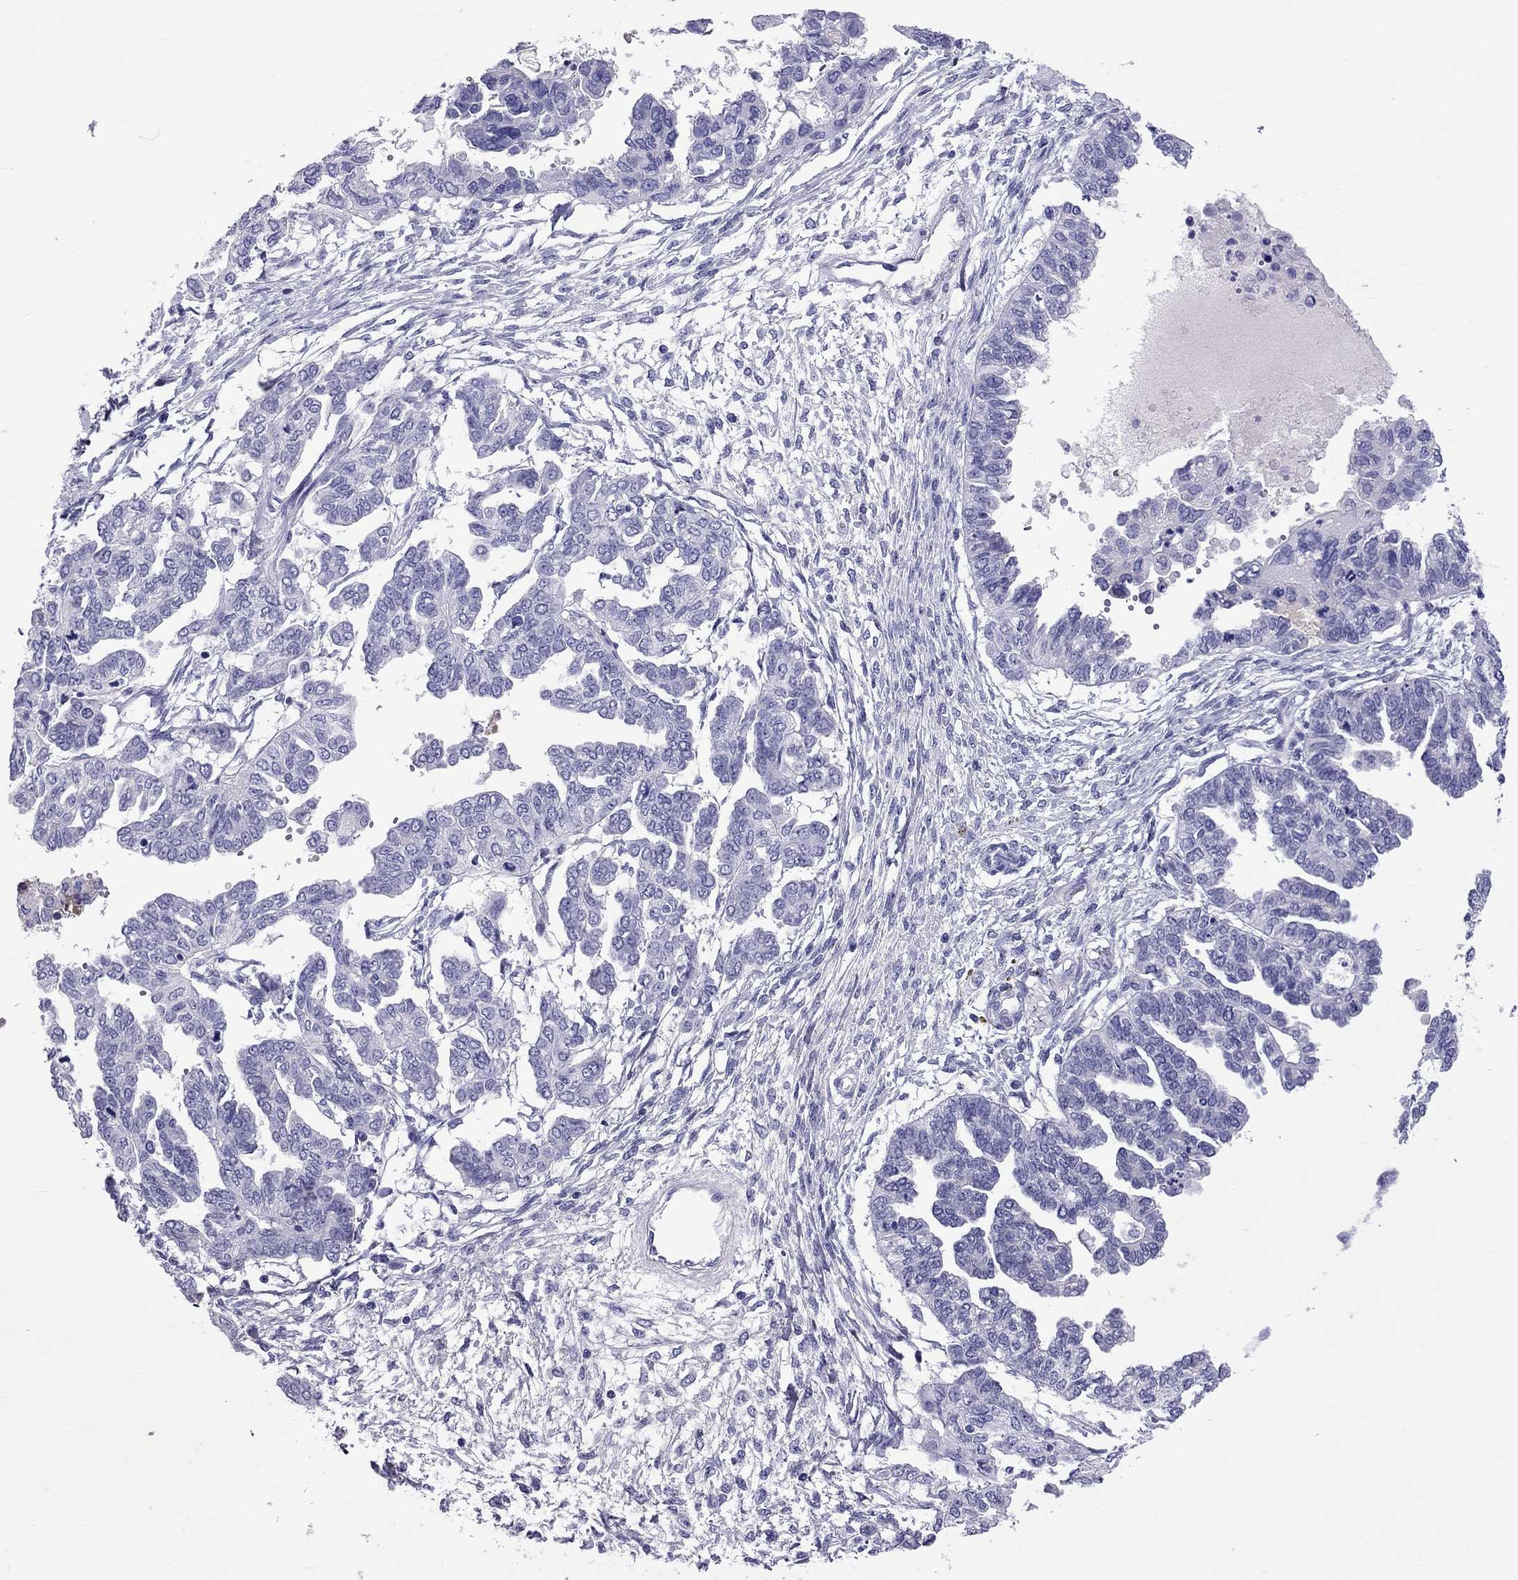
{"staining": {"intensity": "negative", "quantity": "none", "location": "none"}, "tissue": "ovarian cancer", "cell_type": "Tumor cells", "image_type": "cancer", "snomed": [{"axis": "morphology", "description": "Cystadenocarcinoma, serous, NOS"}, {"axis": "topography", "description": "Ovary"}], "caption": "Immunohistochemistry of human serous cystadenocarcinoma (ovarian) shows no positivity in tumor cells.", "gene": "SCART1", "patient": {"sex": "female", "age": 53}}